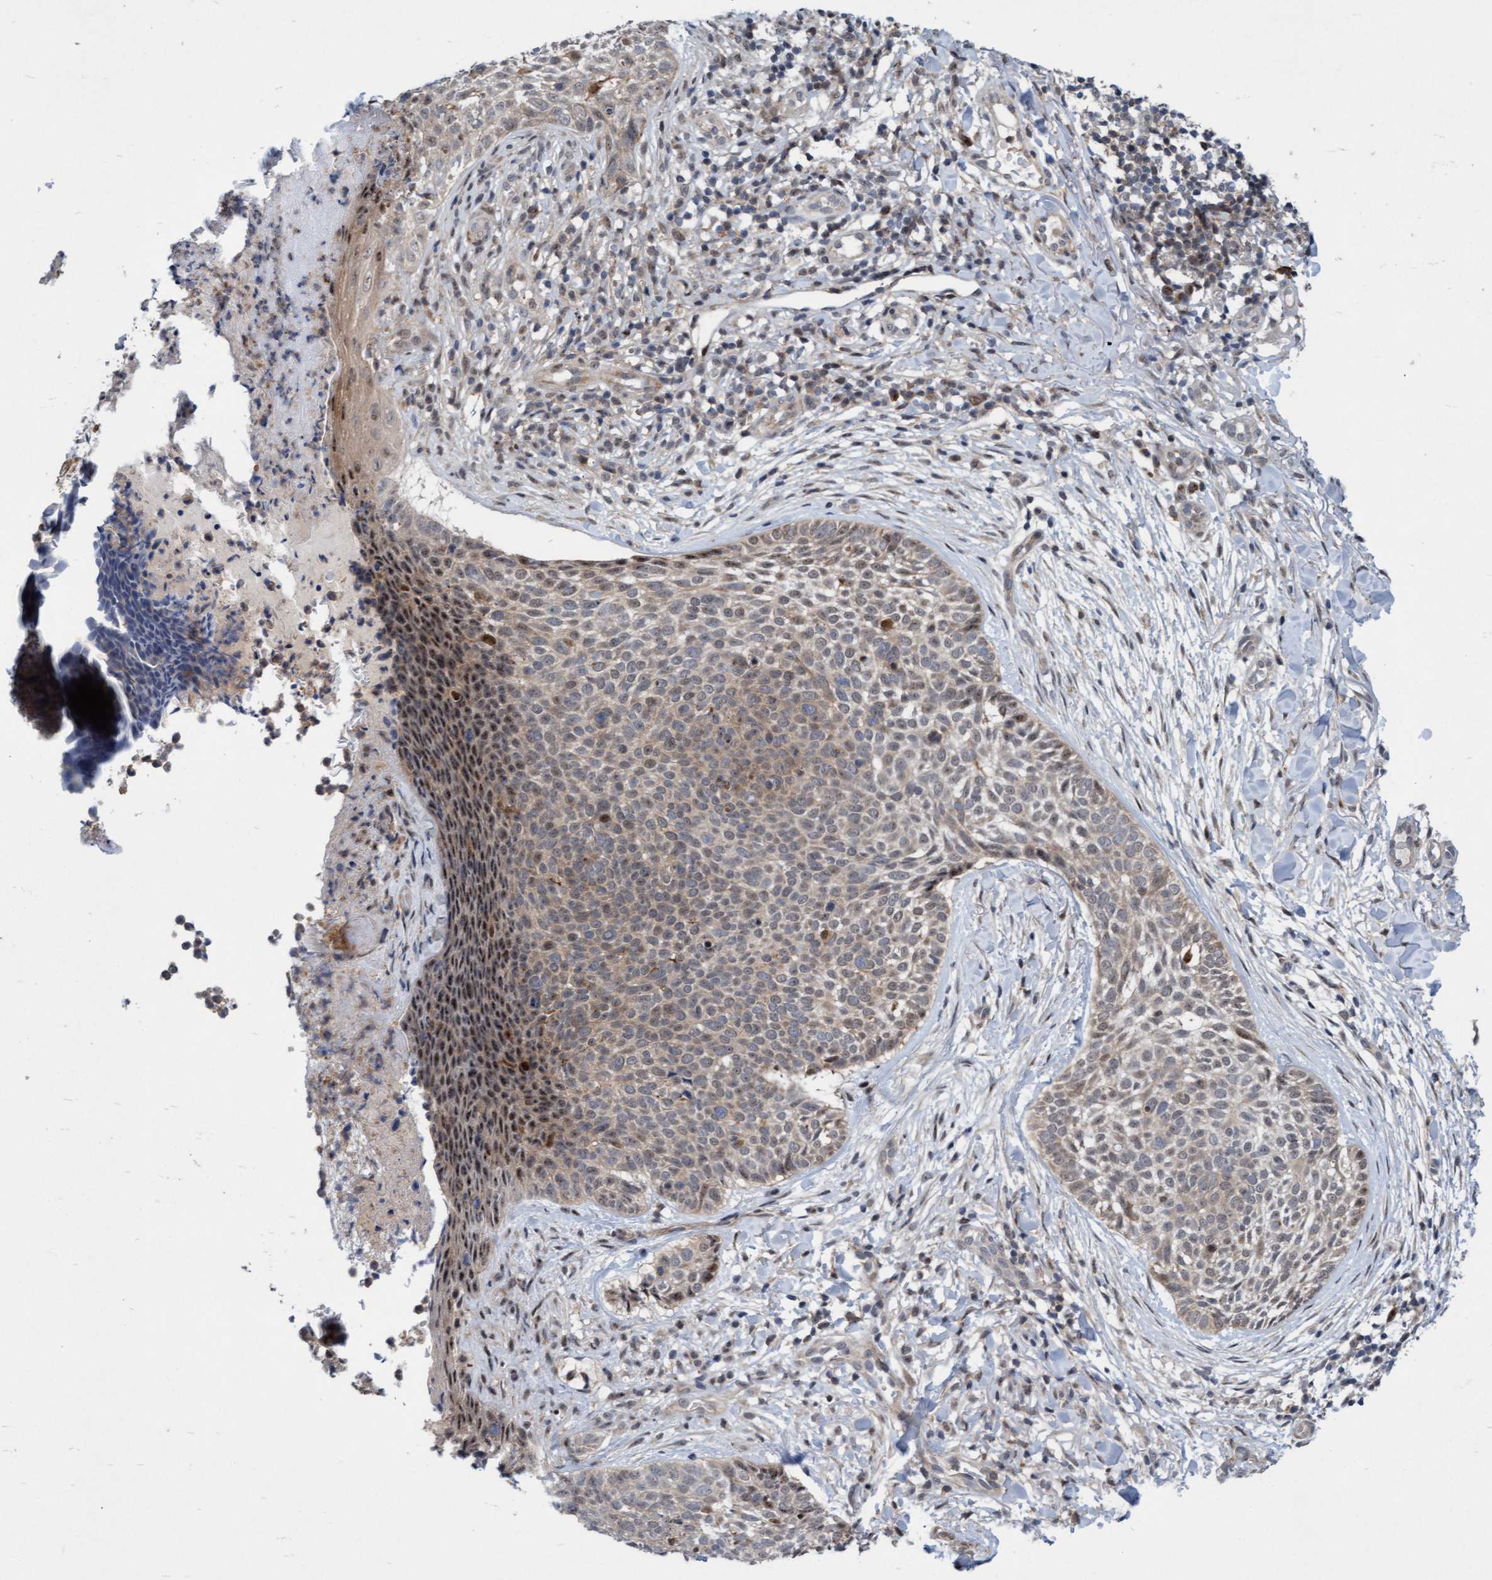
{"staining": {"intensity": "weak", "quantity": "25%-75%", "location": "cytoplasmic/membranous"}, "tissue": "skin cancer", "cell_type": "Tumor cells", "image_type": "cancer", "snomed": [{"axis": "morphology", "description": "Normal tissue, NOS"}, {"axis": "morphology", "description": "Basal cell carcinoma"}, {"axis": "topography", "description": "Skin"}], "caption": "Immunohistochemistry (IHC) of human skin cancer shows low levels of weak cytoplasmic/membranous staining in about 25%-75% of tumor cells.", "gene": "RAP1GAP2", "patient": {"sex": "male", "age": 67}}